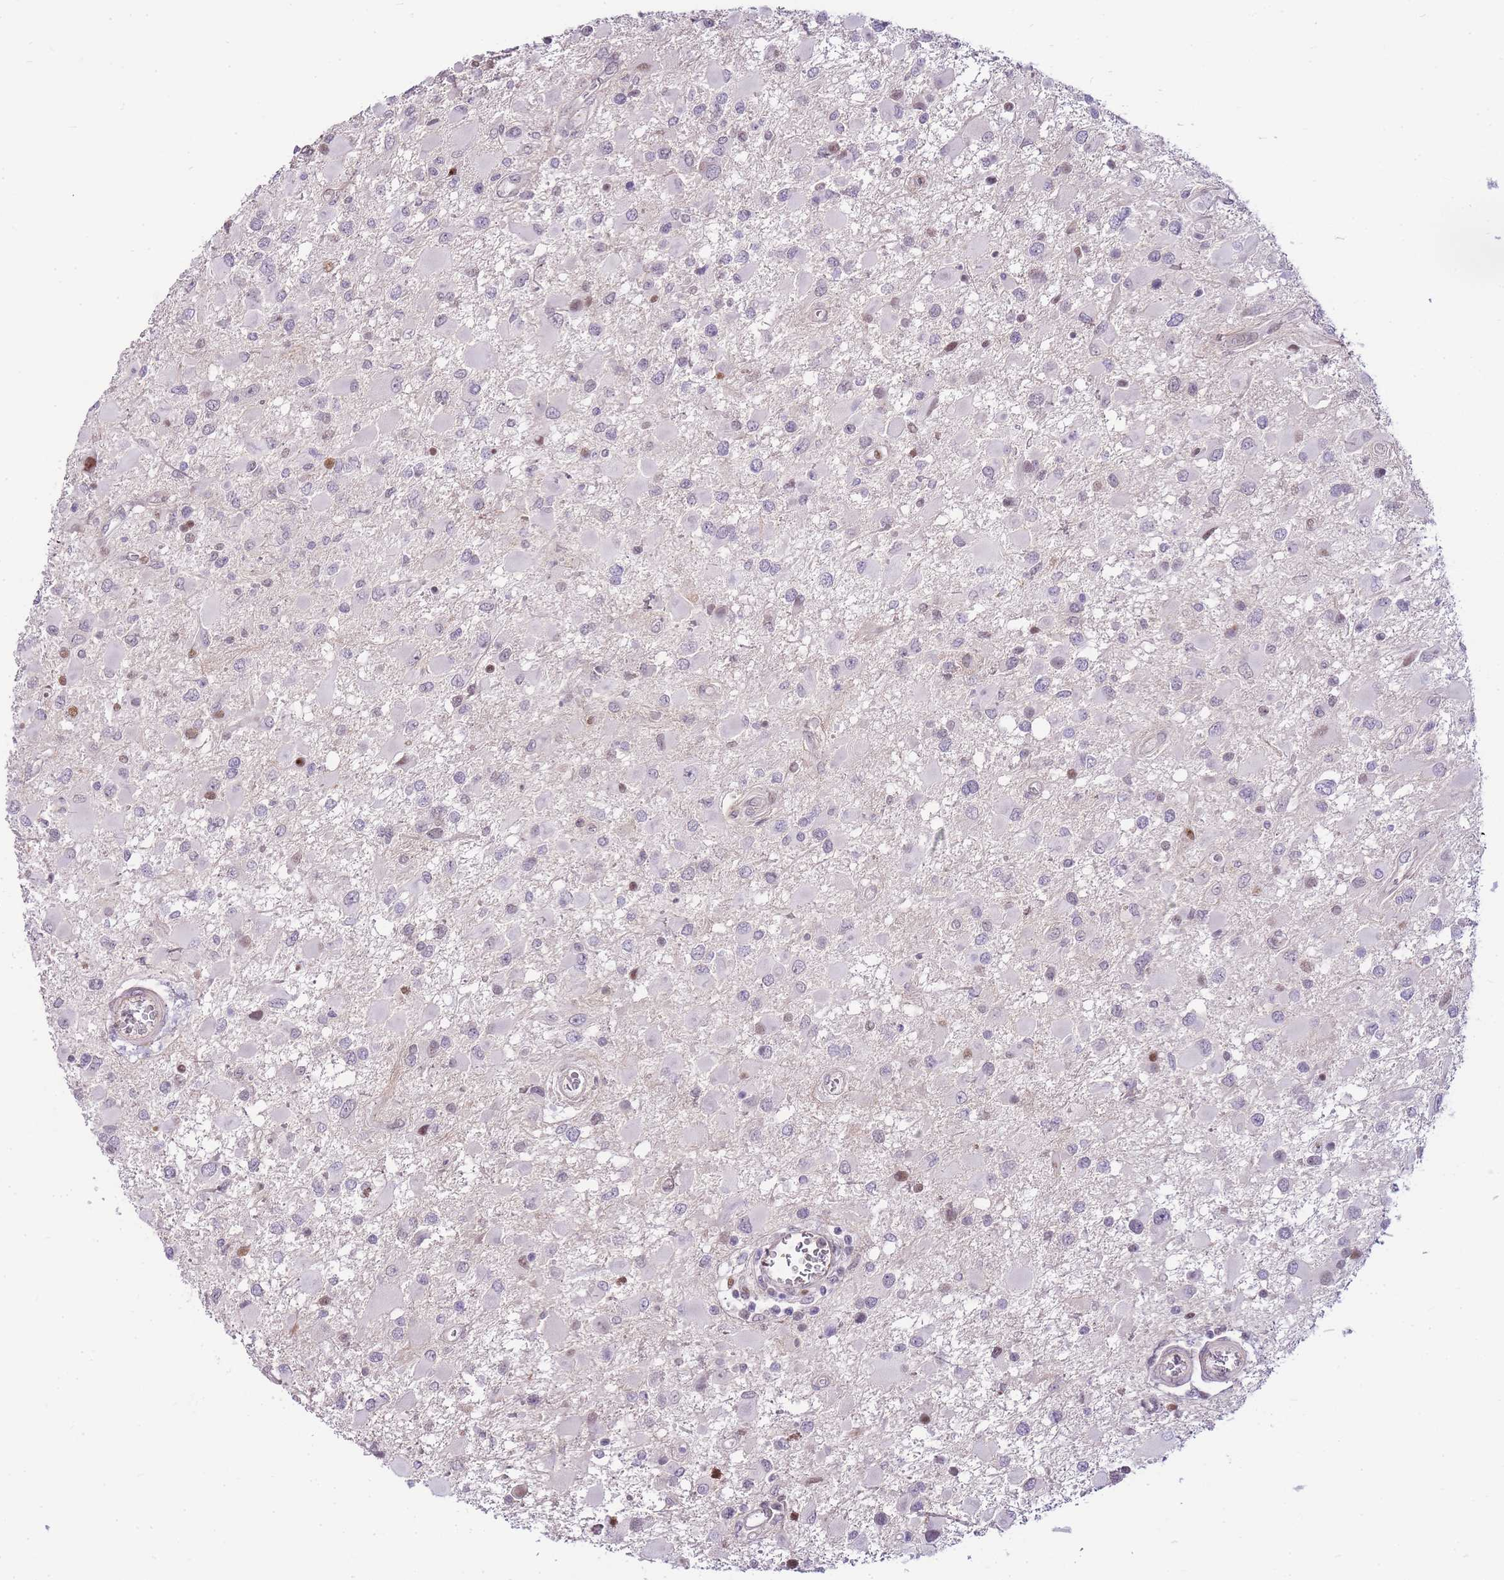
{"staining": {"intensity": "negative", "quantity": "none", "location": "none"}, "tissue": "glioma", "cell_type": "Tumor cells", "image_type": "cancer", "snomed": [{"axis": "morphology", "description": "Glioma, malignant, High grade"}, {"axis": "topography", "description": "Brain"}], "caption": "Immunohistochemistry of human malignant high-grade glioma shows no positivity in tumor cells. The staining was performed using DAB to visualize the protein expression in brown, while the nuclei were stained in blue with hematoxylin (Magnification: 20x).", "gene": "CLBA1", "patient": {"sex": "male", "age": 53}}